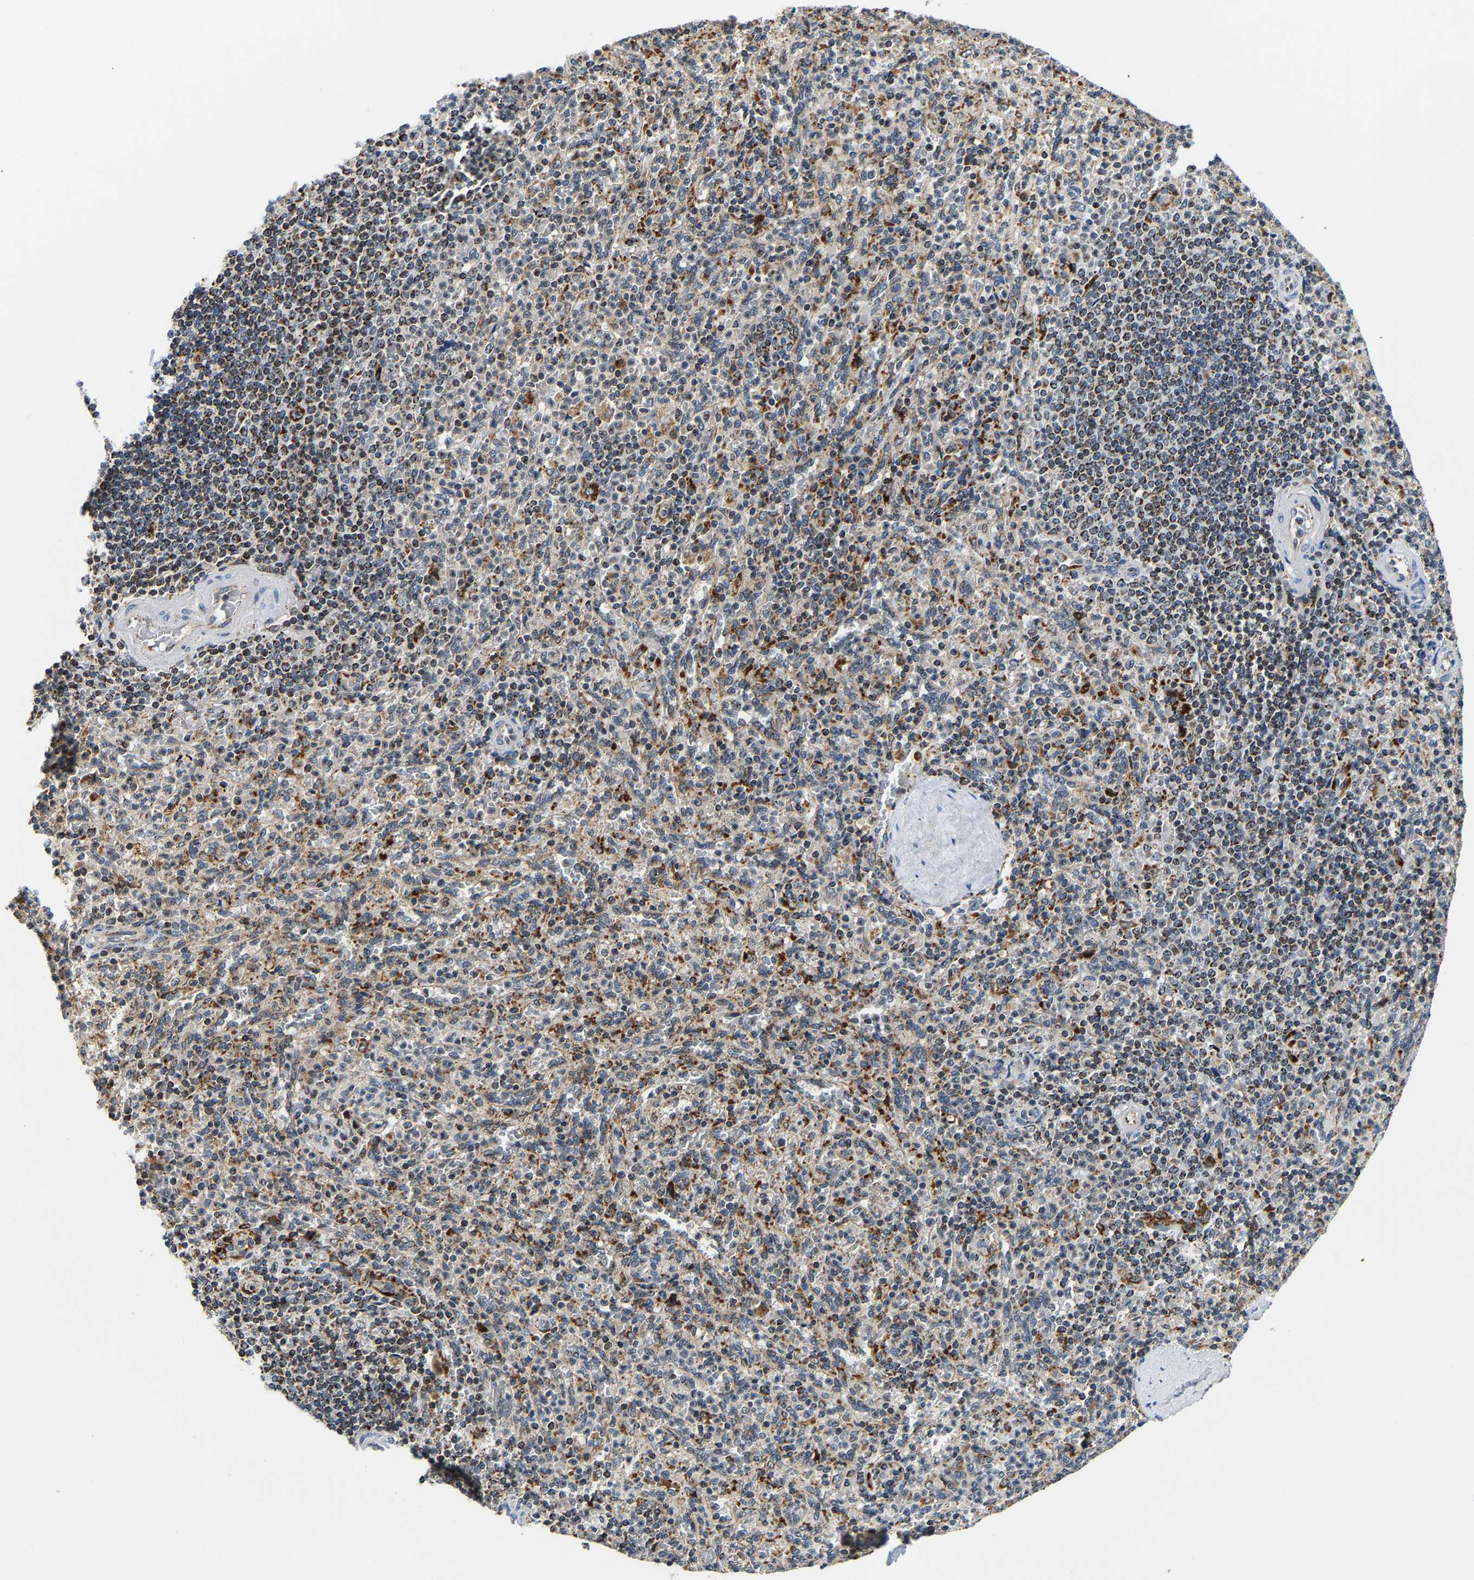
{"staining": {"intensity": "weak", "quantity": "25%-75%", "location": "cytoplasmic/membranous"}, "tissue": "spleen", "cell_type": "Cells in red pulp", "image_type": "normal", "snomed": [{"axis": "morphology", "description": "Normal tissue, NOS"}, {"axis": "topography", "description": "Spleen"}], "caption": "DAB (3,3'-diaminobenzidine) immunohistochemical staining of normal human spleen reveals weak cytoplasmic/membranous protein expression in about 25%-75% of cells in red pulp.", "gene": "GIMAP7", "patient": {"sex": "male", "age": 36}}